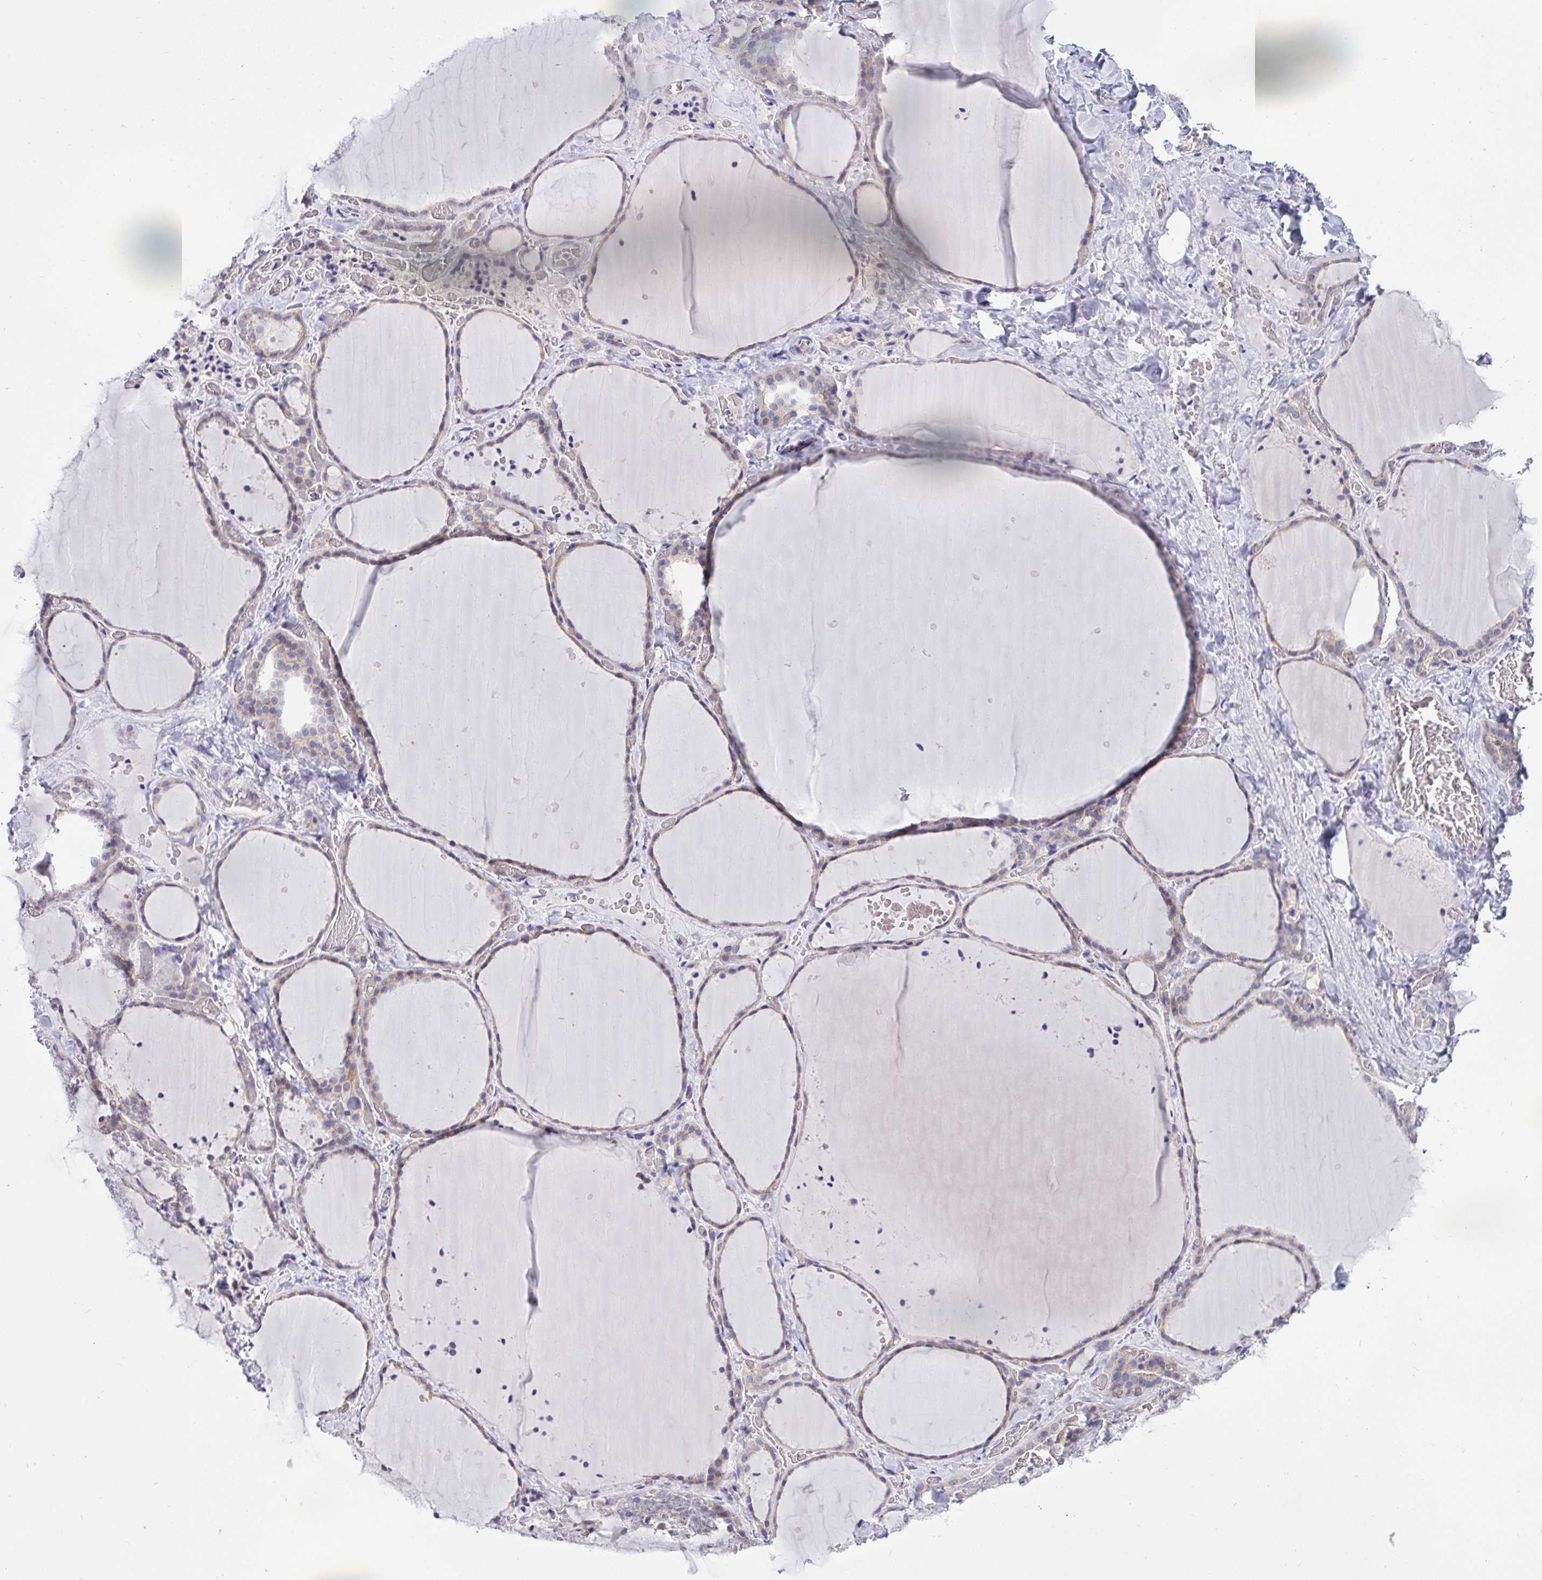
{"staining": {"intensity": "weak", "quantity": "25%-75%", "location": "cytoplasmic/membranous"}, "tissue": "thyroid gland", "cell_type": "Glandular cells", "image_type": "normal", "snomed": [{"axis": "morphology", "description": "Normal tissue, NOS"}, {"axis": "topography", "description": "Thyroid gland"}], "caption": "High-magnification brightfield microscopy of normal thyroid gland stained with DAB (3,3'-diaminobenzidine) (brown) and counterstained with hematoxylin (blue). glandular cells exhibit weak cytoplasmic/membranous staining is identified in approximately25%-75% of cells. The staining was performed using DAB, with brown indicating positive protein expression. Nuclei are stained blue with hematoxylin.", "gene": "VGLL3", "patient": {"sex": "female", "age": 36}}